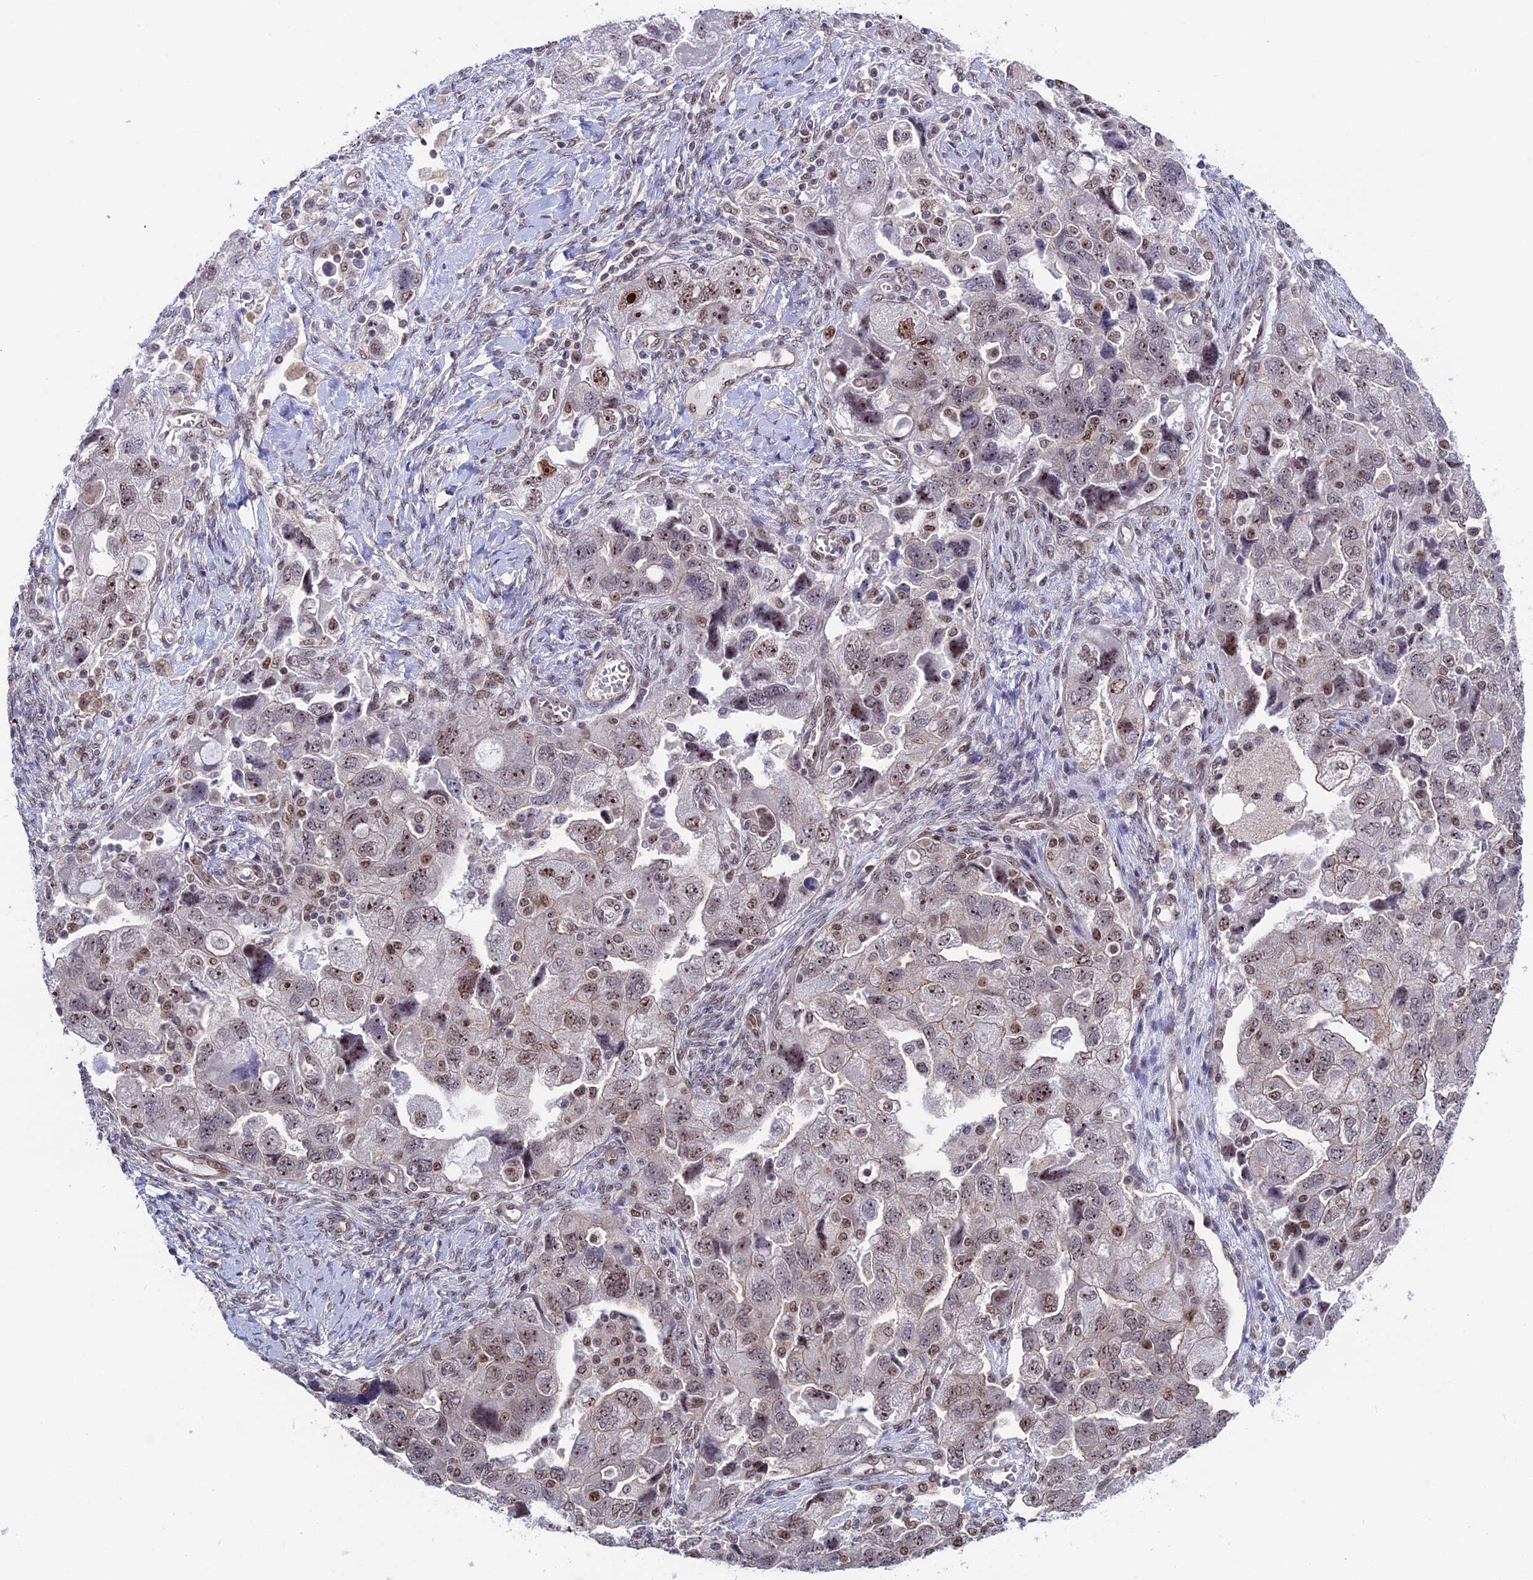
{"staining": {"intensity": "weak", "quantity": ">75%", "location": "nuclear"}, "tissue": "ovarian cancer", "cell_type": "Tumor cells", "image_type": "cancer", "snomed": [{"axis": "morphology", "description": "Carcinoma, NOS"}, {"axis": "morphology", "description": "Cystadenocarcinoma, serous, NOS"}, {"axis": "topography", "description": "Ovary"}], "caption": "Tumor cells display weak nuclear staining in about >75% of cells in ovarian cancer.", "gene": "CCDC86", "patient": {"sex": "female", "age": 69}}